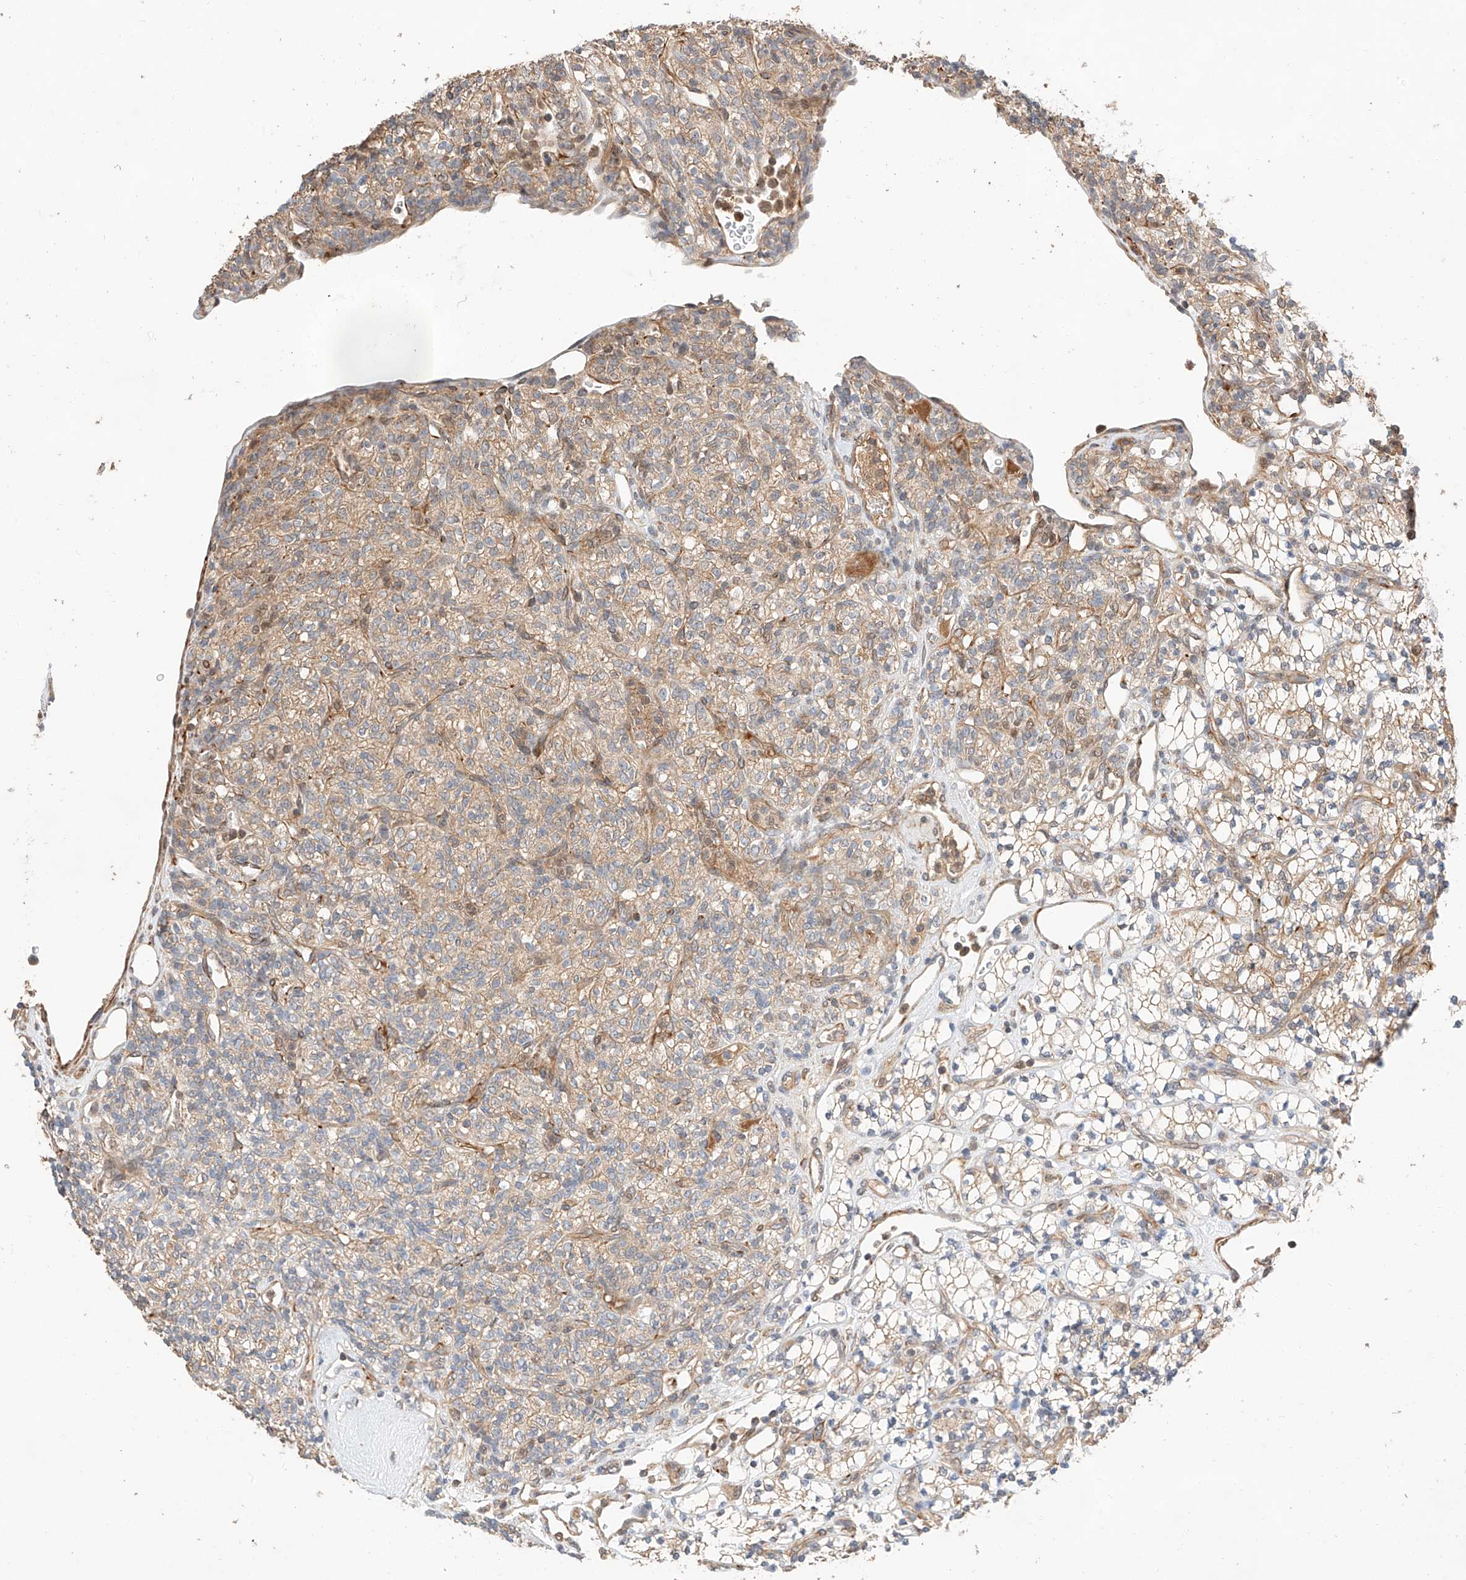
{"staining": {"intensity": "weak", "quantity": "25%-75%", "location": "cytoplasmic/membranous"}, "tissue": "renal cancer", "cell_type": "Tumor cells", "image_type": "cancer", "snomed": [{"axis": "morphology", "description": "Adenocarcinoma, NOS"}, {"axis": "topography", "description": "Kidney"}], "caption": "Renal adenocarcinoma stained for a protein (brown) reveals weak cytoplasmic/membranous positive staining in about 25%-75% of tumor cells.", "gene": "RAB23", "patient": {"sex": "male", "age": 77}}